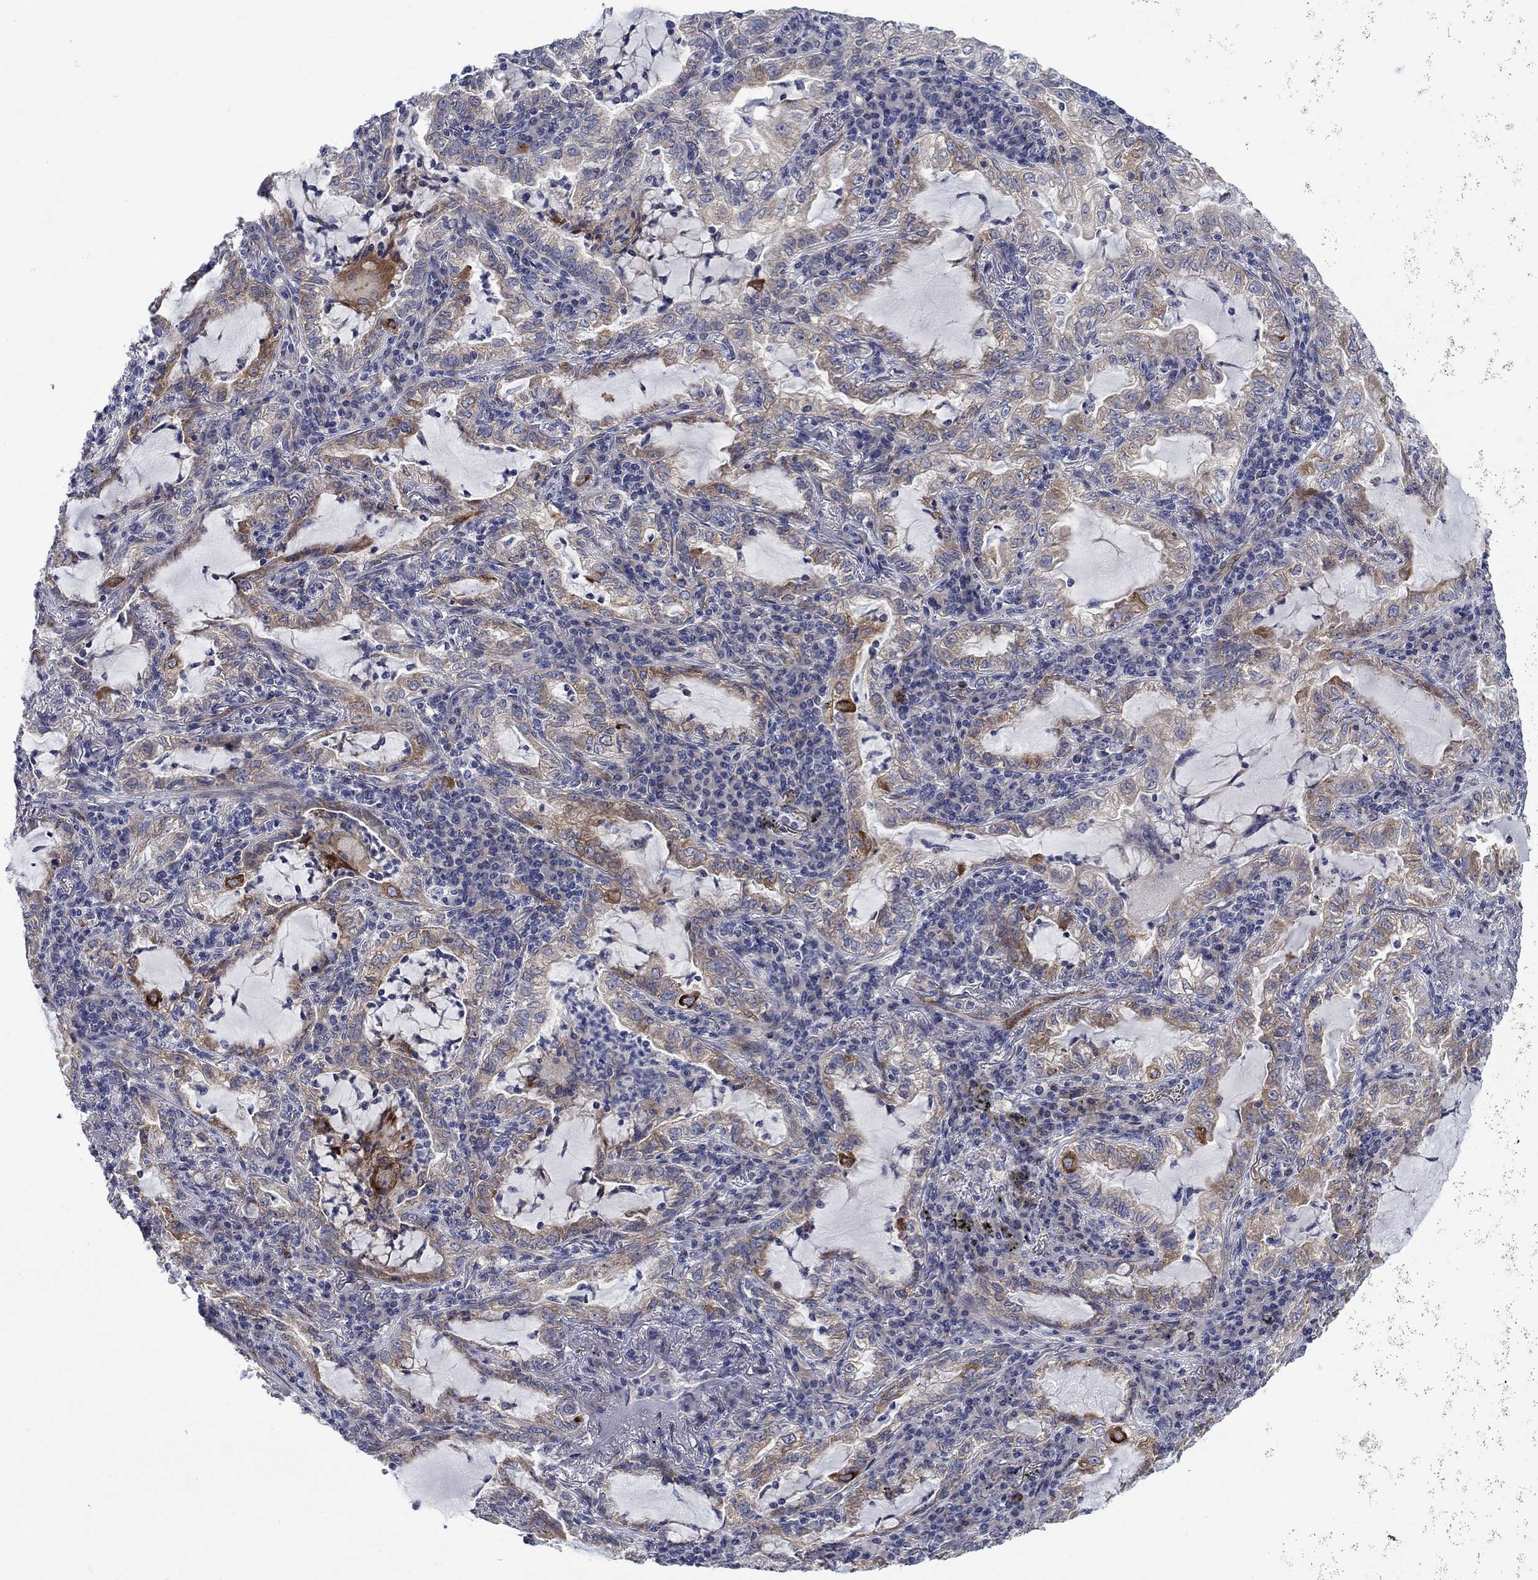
{"staining": {"intensity": "strong", "quantity": "<25%", "location": "cytoplasmic/membranous"}, "tissue": "lung cancer", "cell_type": "Tumor cells", "image_type": "cancer", "snomed": [{"axis": "morphology", "description": "Adenocarcinoma, NOS"}, {"axis": "topography", "description": "Lung"}], "caption": "A histopathology image showing strong cytoplasmic/membranous positivity in approximately <25% of tumor cells in lung cancer (adenocarcinoma), as visualized by brown immunohistochemical staining.", "gene": "FXR1", "patient": {"sex": "female", "age": 73}}